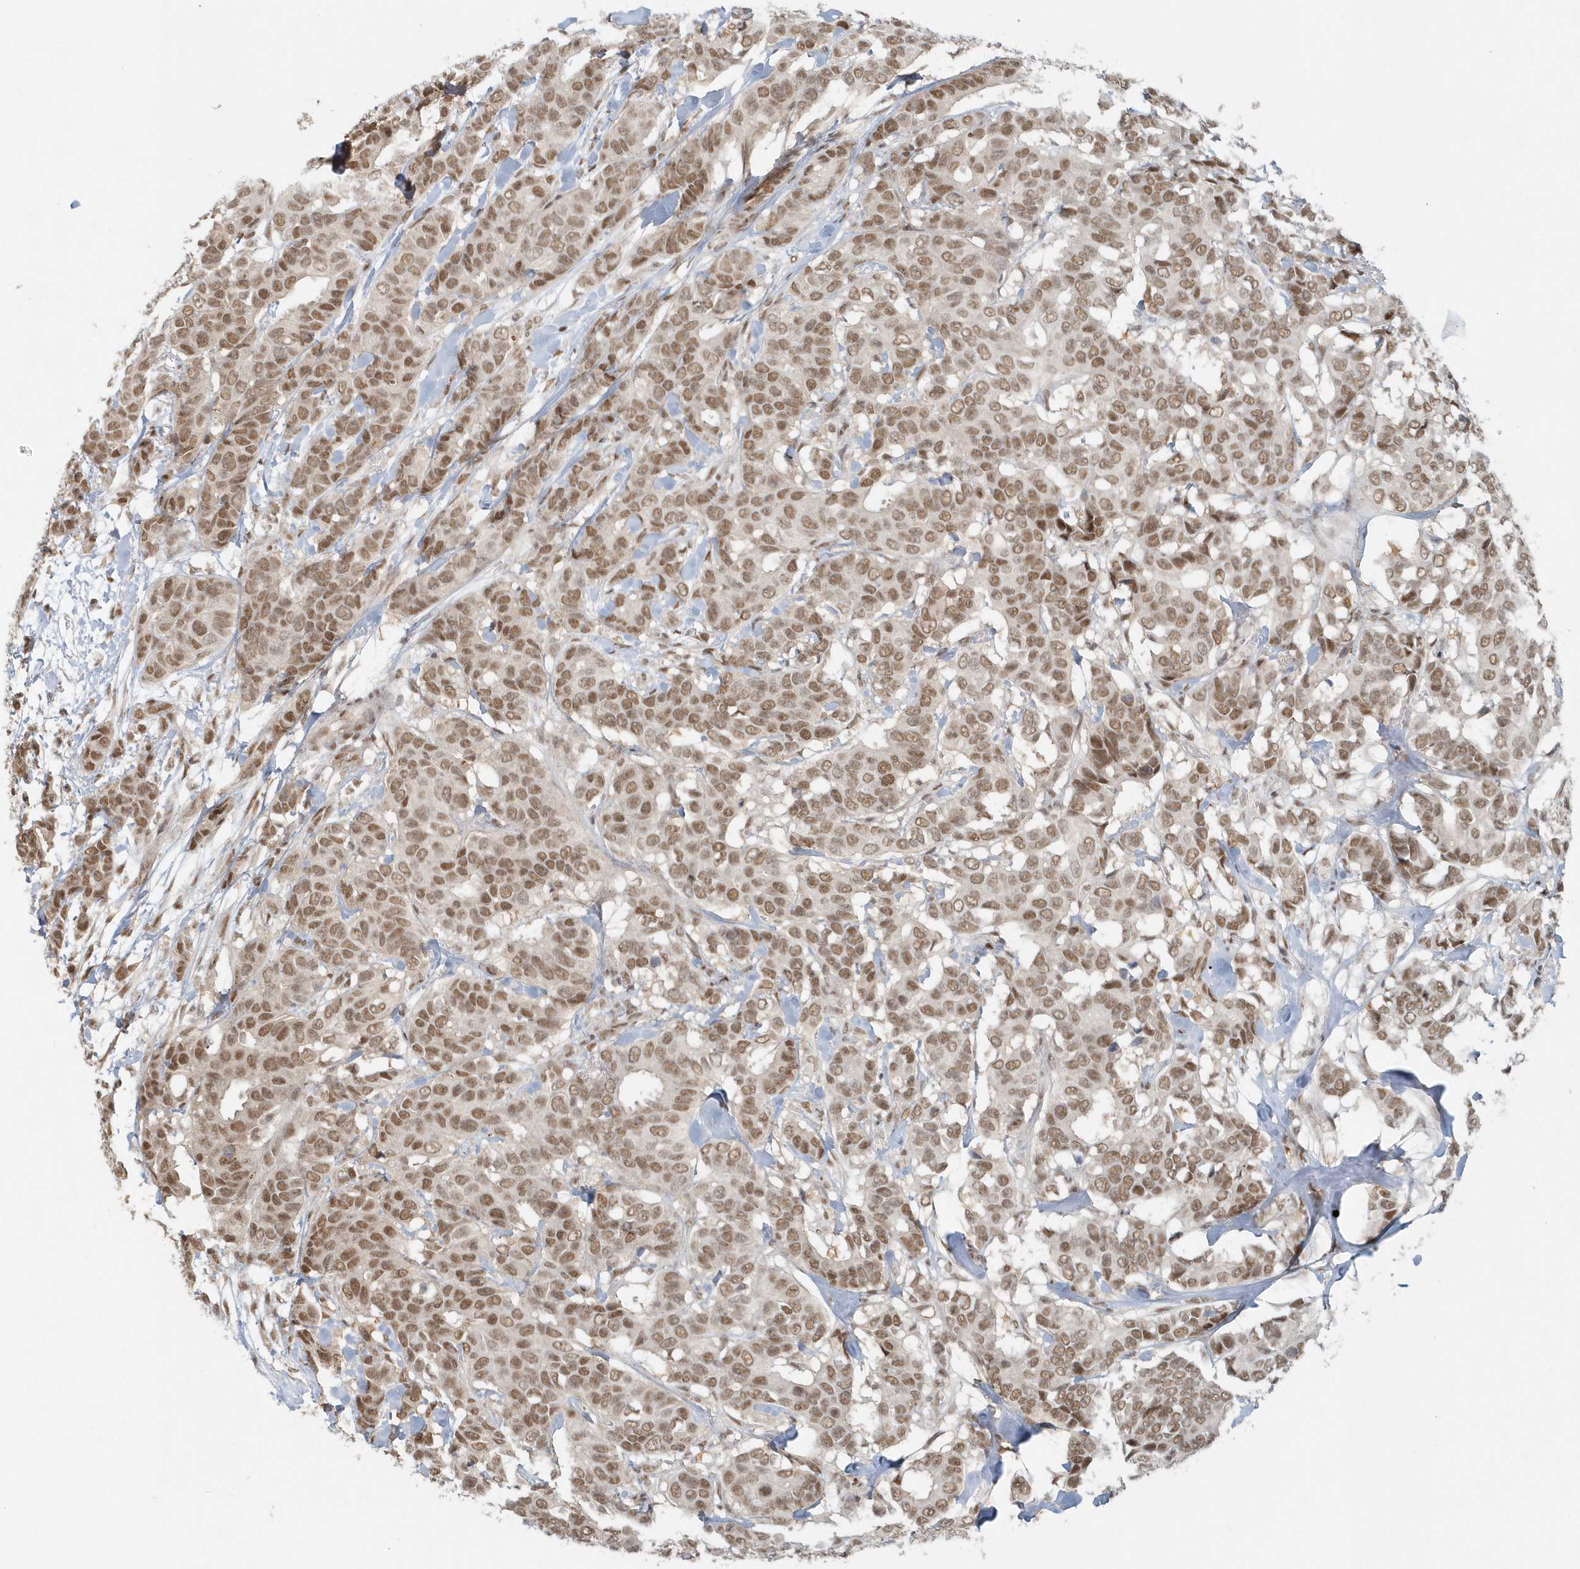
{"staining": {"intensity": "moderate", "quantity": ">75%", "location": "nuclear"}, "tissue": "breast cancer", "cell_type": "Tumor cells", "image_type": "cancer", "snomed": [{"axis": "morphology", "description": "Duct carcinoma"}, {"axis": "topography", "description": "Breast"}], "caption": "Moderate nuclear protein positivity is present in approximately >75% of tumor cells in breast invasive ductal carcinoma.", "gene": "YTHDC1", "patient": {"sex": "female", "age": 87}}